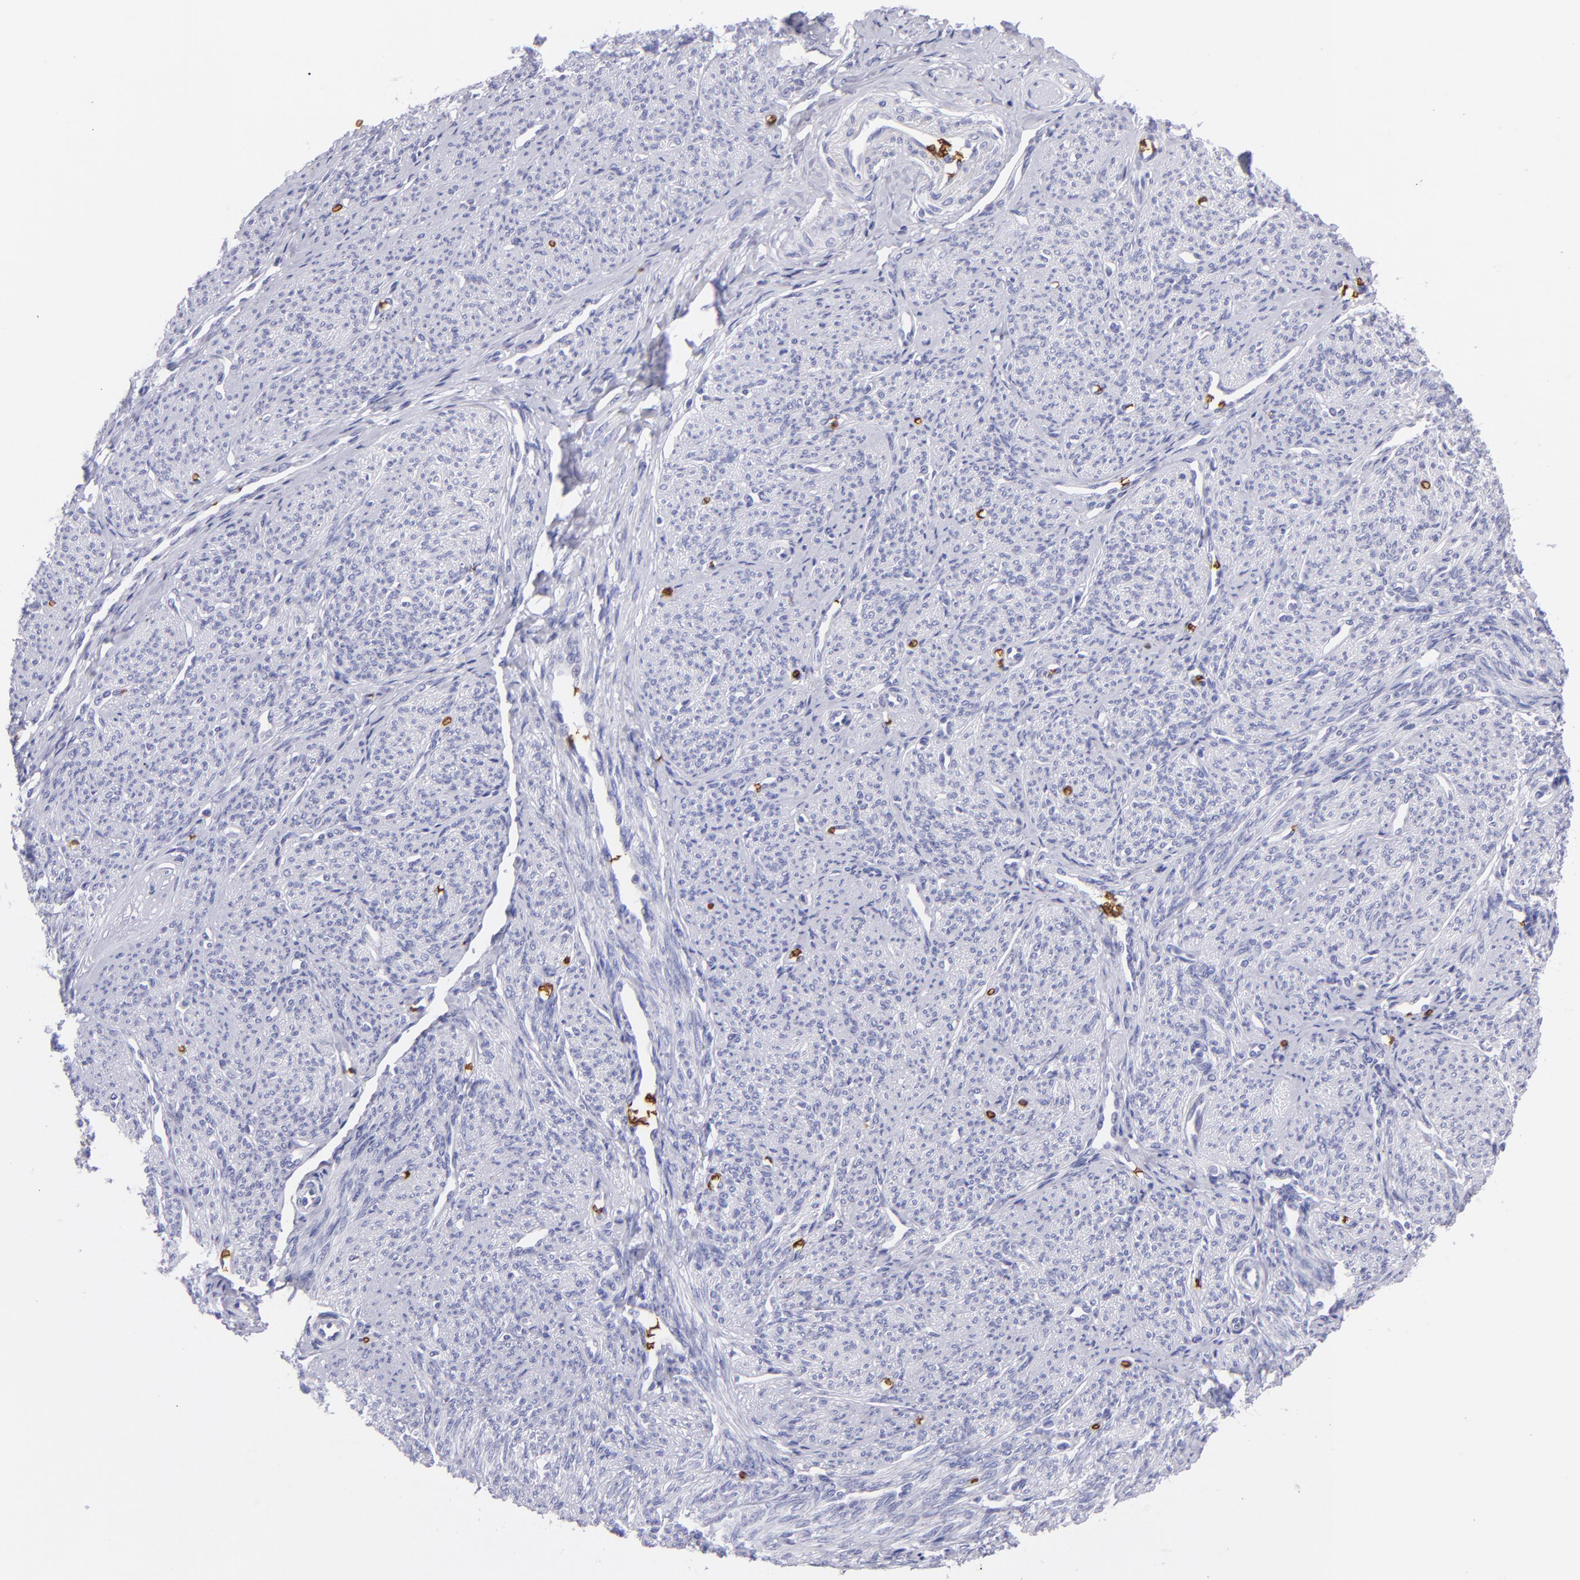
{"staining": {"intensity": "negative", "quantity": "none", "location": "none"}, "tissue": "smooth muscle", "cell_type": "Smooth muscle cells", "image_type": "normal", "snomed": [{"axis": "morphology", "description": "Normal tissue, NOS"}, {"axis": "topography", "description": "Cervix"}, {"axis": "topography", "description": "Endometrium"}], "caption": "The micrograph displays no staining of smooth muscle cells in unremarkable smooth muscle.", "gene": "GYPA", "patient": {"sex": "female", "age": 65}}